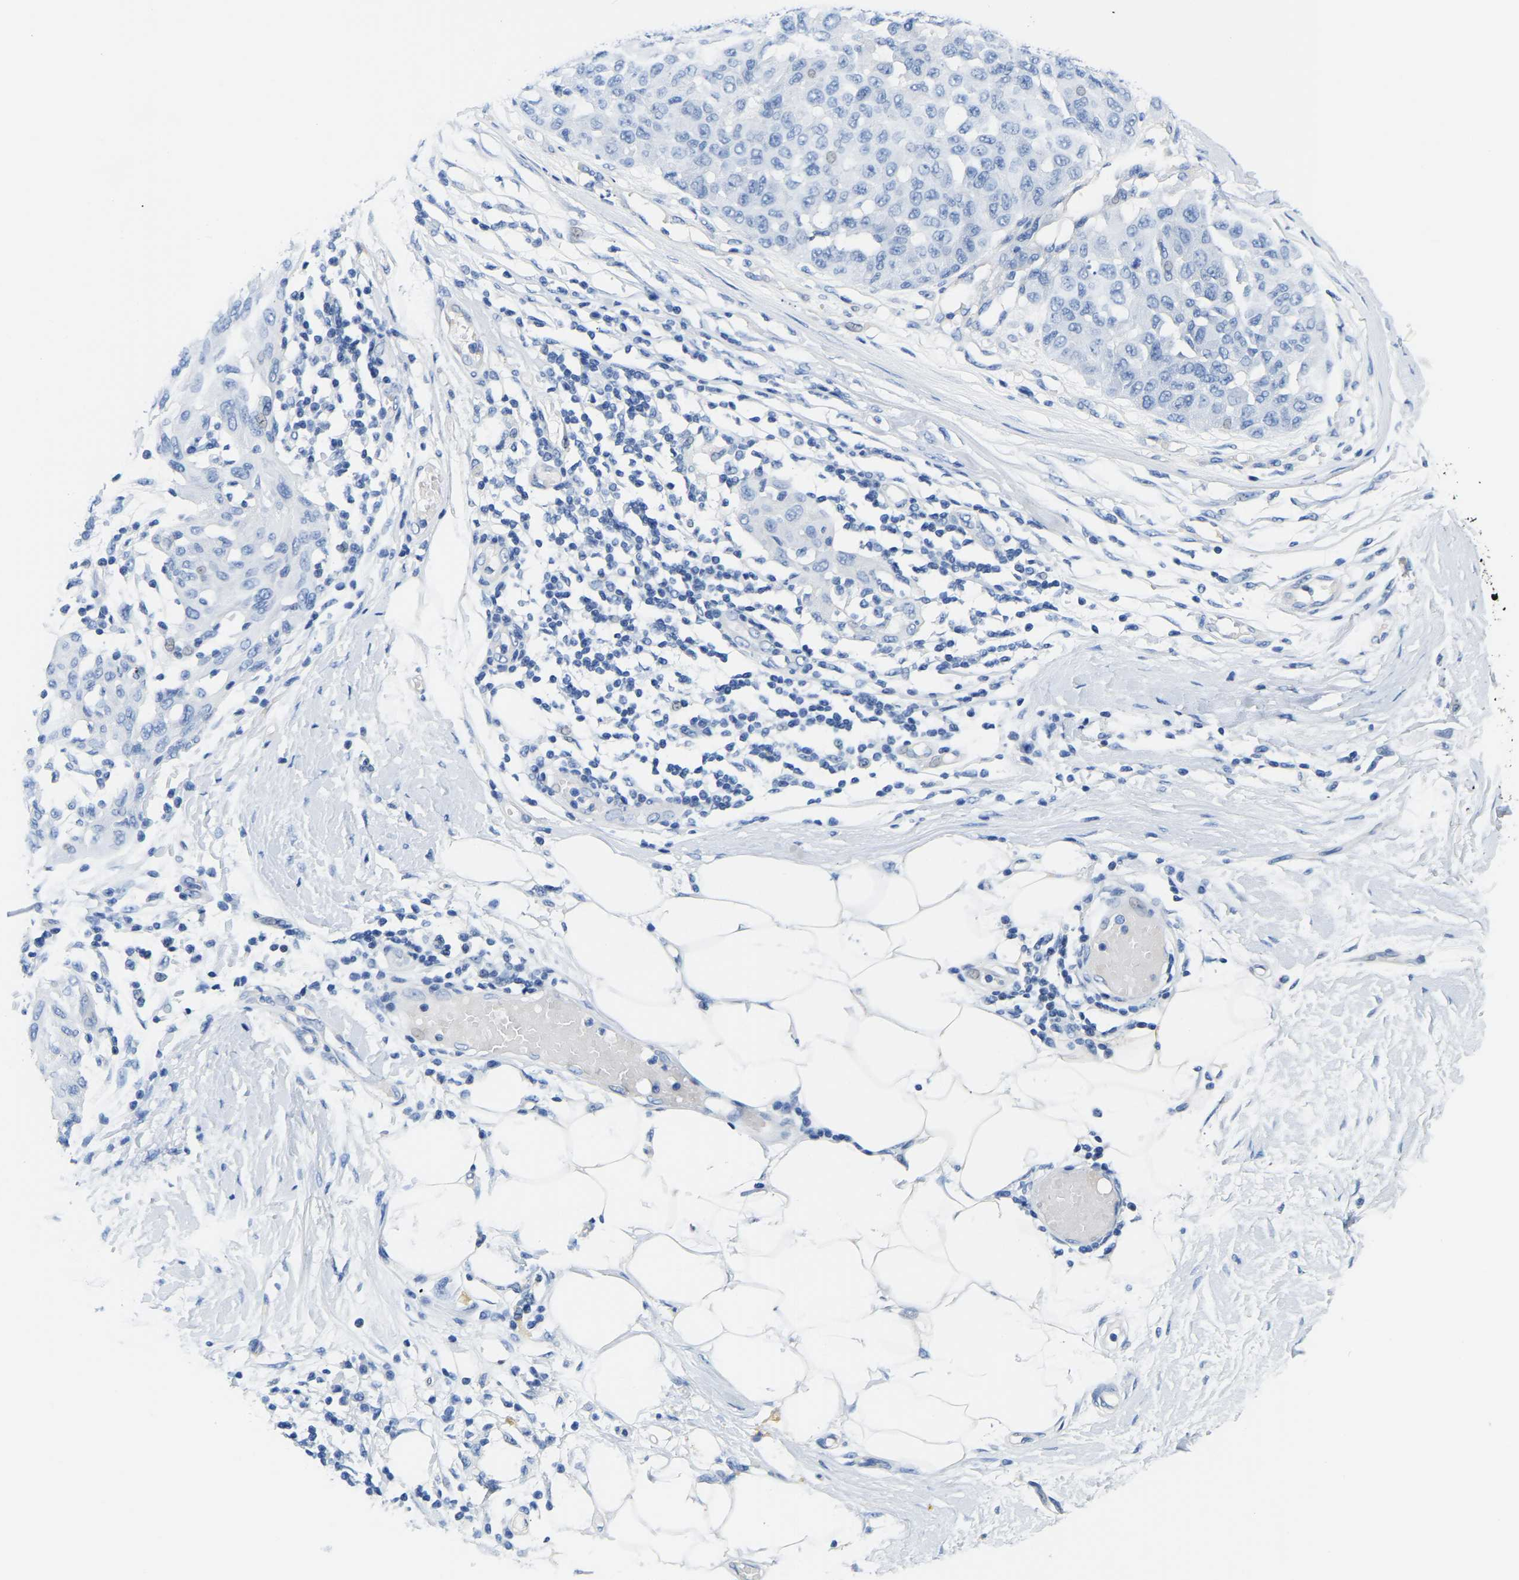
{"staining": {"intensity": "negative", "quantity": "none", "location": "none"}, "tissue": "melanoma", "cell_type": "Tumor cells", "image_type": "cancer", "snomed": [{"axis": "morphology", "description": "Normal tissue, NOS"}, {"axis": "morphology", "description": "Malignant melanoma, NOS"}, {"axis": "topography", "description": "Skin"}], "caption": "Immunohistochemistry (IHC) of human malignant melanoma displays no staining in tumor cells.", "gene": "UPK3A", "patient": {"sex": "male", "age": 62}}